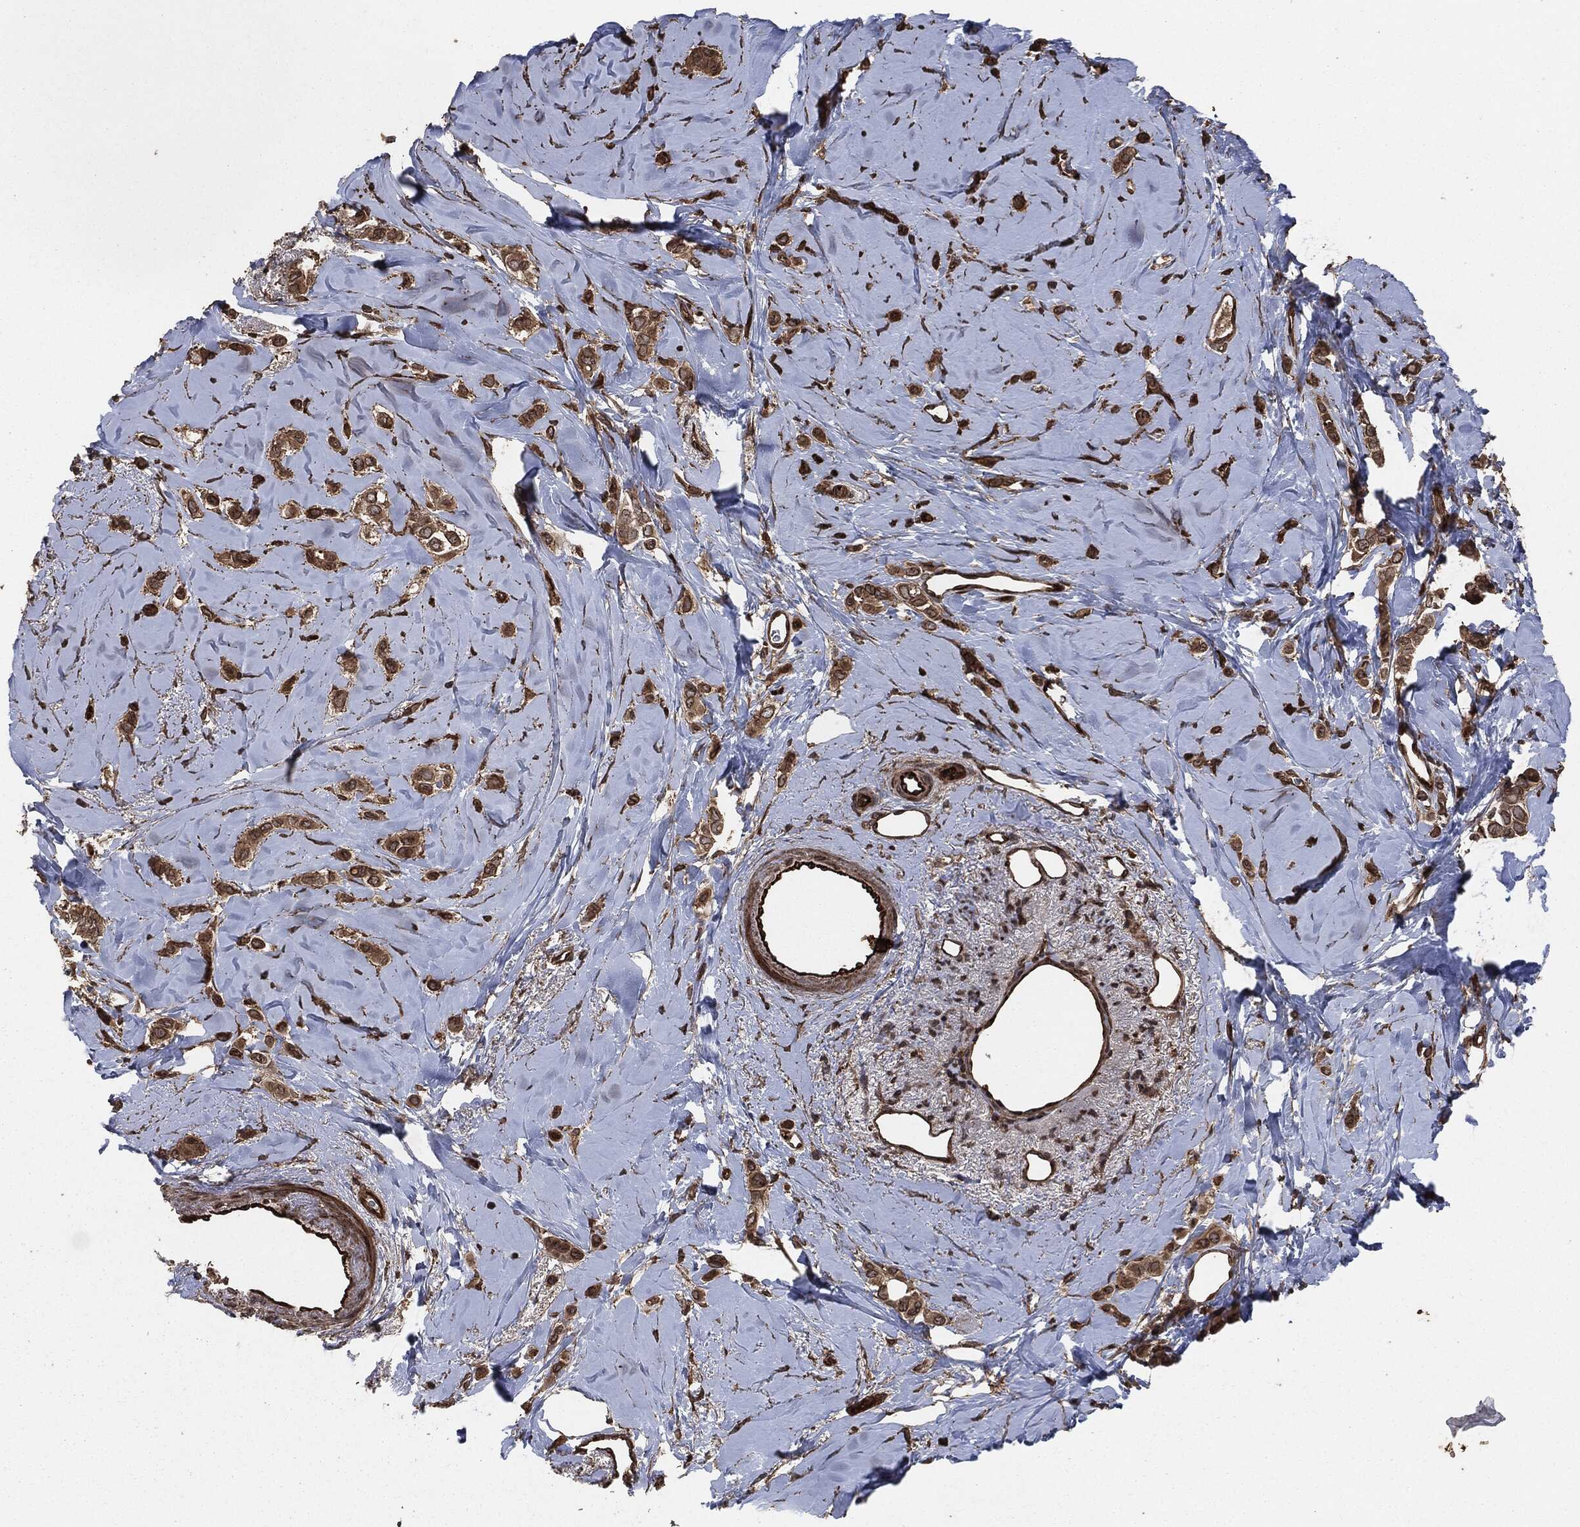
{"staining": {"intensity": "moderate", "quantity": ">75%", "location": "cytoplasmic/membranous"}, "tissue": "breast cancer", "cell_type": "Tumor cells", "image_type": "cancer", "snomed": [{"axis": "morphology", "description": "Lobular carcinoma"}, {"axis": "topography", "description": "Breast"}], "caption": "DAB immunohistochemical staining of human breast cancer demonstrates moderate cytoplasmic/membranous protein staining in about >75% of tumor cells. The staining was performed using DAB (3,3'-diaminobenzidine) to visualize the protein expression in brown, while the nuclei were stained in blue with hematoxylin (Magnification: 20x).", "gene": "IFIT1", "patient": {"sex": "female", "age": 66}}